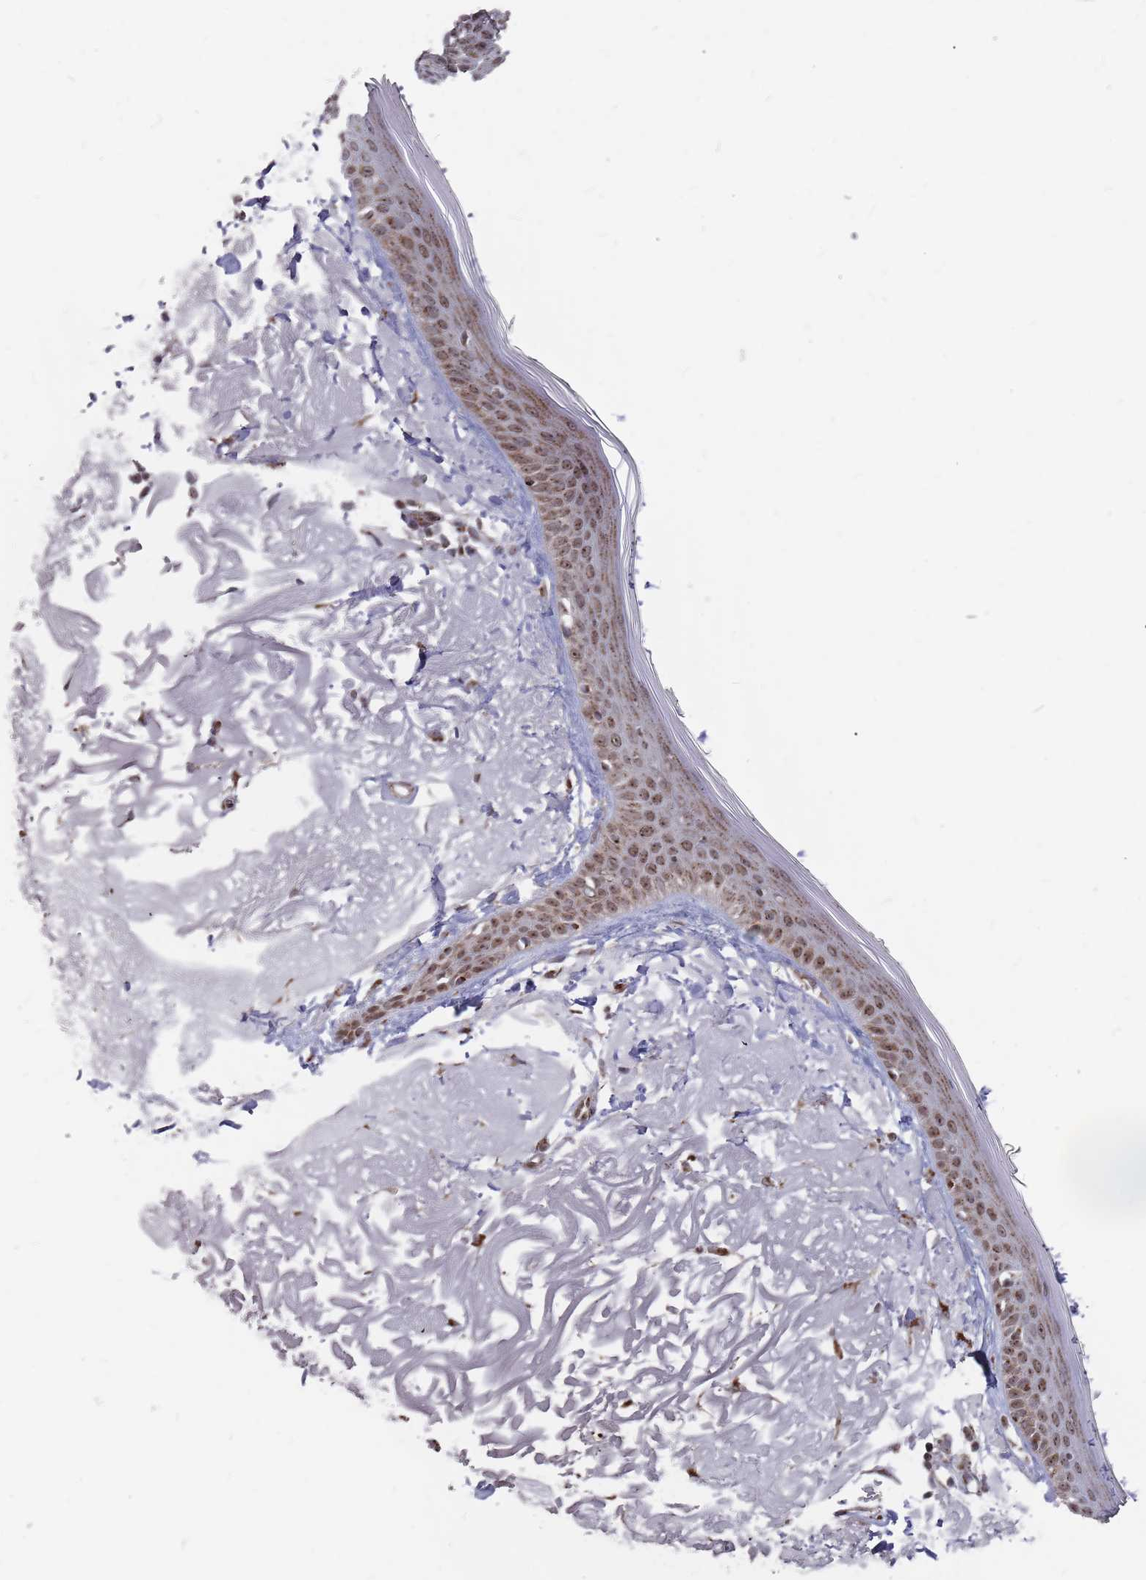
{"staining": {"intensity": "moderate", "quantity": ">75%", "location": "cytoplasmic/membranous,nuclear"}, "tissue": "skin", "cell_type": "Keratinocytes", "image_type": "normal", "snomed": [{"axis": "morphology", "description": "Normal tissue, NOS"}, {"axis": "topography", "description": "Skin"}, {"axis": "topography", "description": "Skeletal muscle"}], "caption": "Immunohistochemistry (IHC) of normal skin shows medium levels of moderate cytoplasmic/membranous,nuclear positivity in approximately >75% of keratinocytes.", "gene": "FMO4", "patient": {"sex": "male", "age": 83}}